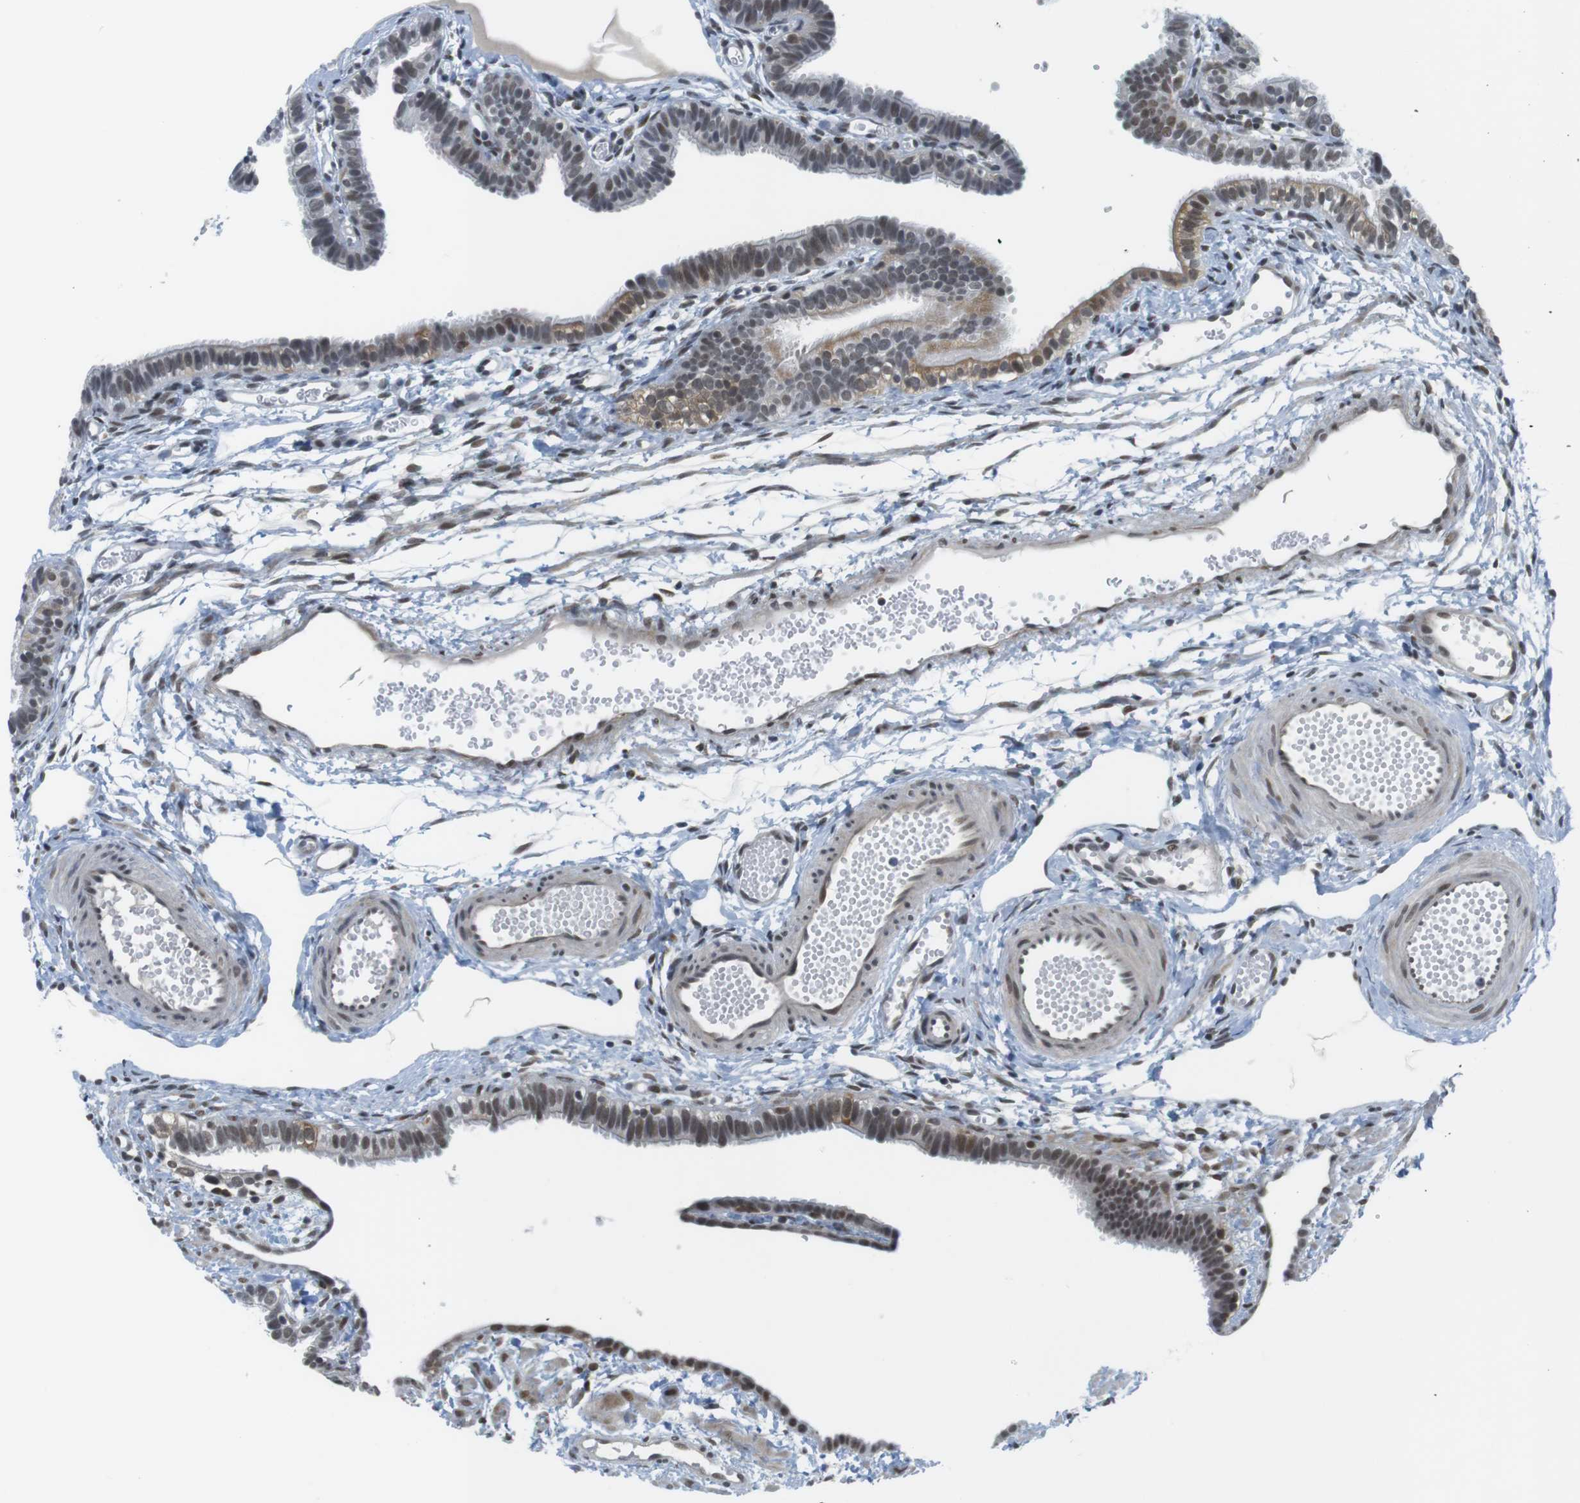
{"staining": {"intensity": "moderate", "quantity": "25%-75%", "location": "cytoplasmic/membranous,nuclear"}, "tissue": "fallopian tube", "cell_type": "Glandular cells", "image_type": "normal", "snomed": [{"axis": "morphology", "description": "Normal tissue, NOS"}, {"axis": "topography", "description": "Fallopian tube"}, {"axis": "topography", "description": "Placenta"}], "caption": "The image reveals a brown stain indicating the presence of a protein in the cytoplasmic/membranous,nuclear of glandular cells in fallopian tube. The staining was performed using DAB to visualize the protein expression in brown, while the nuclei were stained in blue with hematoxylin (Magnification: 20x).", "gene": "BRD4", "patient": {"sex": "female", "age": 34}}